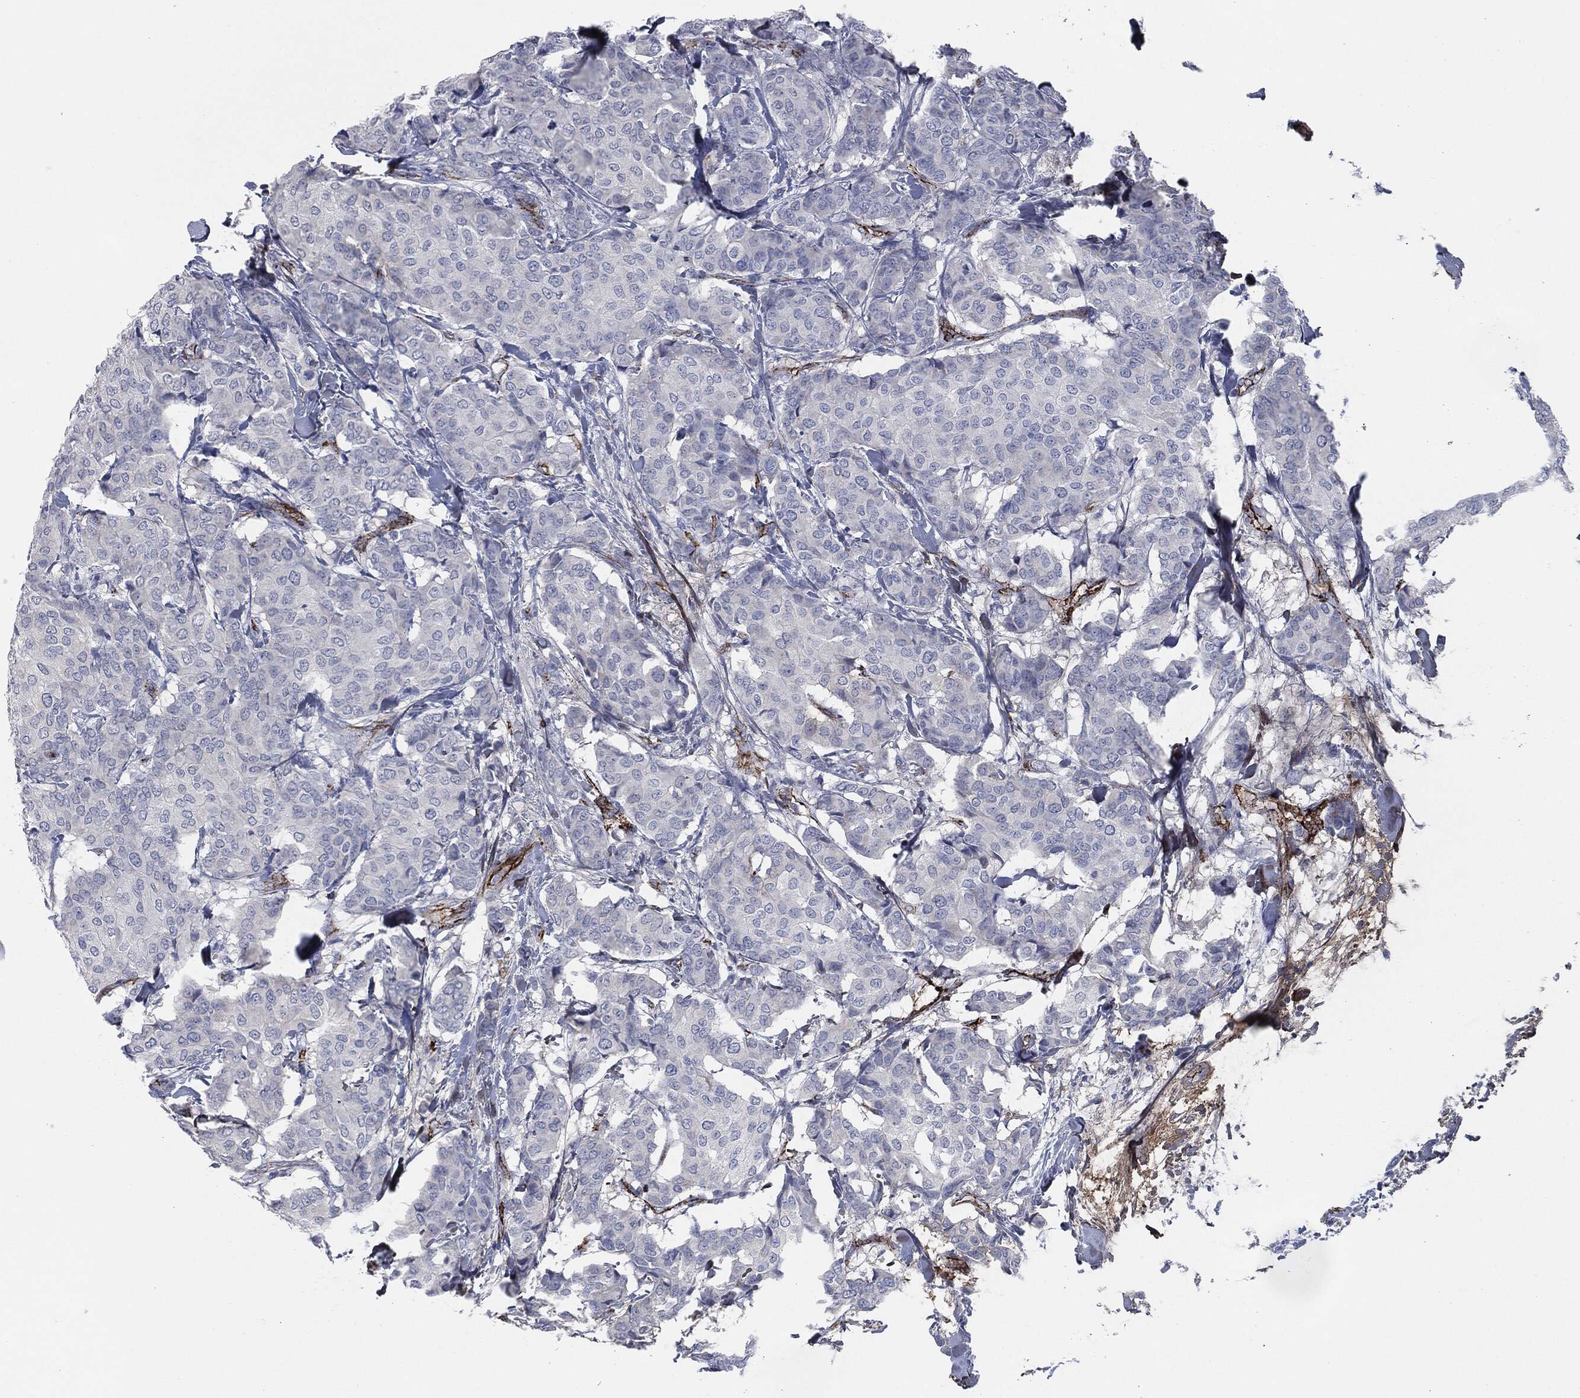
{"staining": {"intensity": "negative", "quantity": "none", "location": "none"}, "tissue": "breast cancer", "cell_type": "Tumor cells", "image_type": "cancer", "snomed": [{"axis": "morphology", "description": "Duct carcinoma"}, {"axis": "topography", "description": "Breast"}], "caption": "Photomicrograph shows no protein positivity in tumor cells of invasive ductal carcinoma (breast) tissue.", "gene": "APOB", "patient": {"sex": "female", "age": 75}}